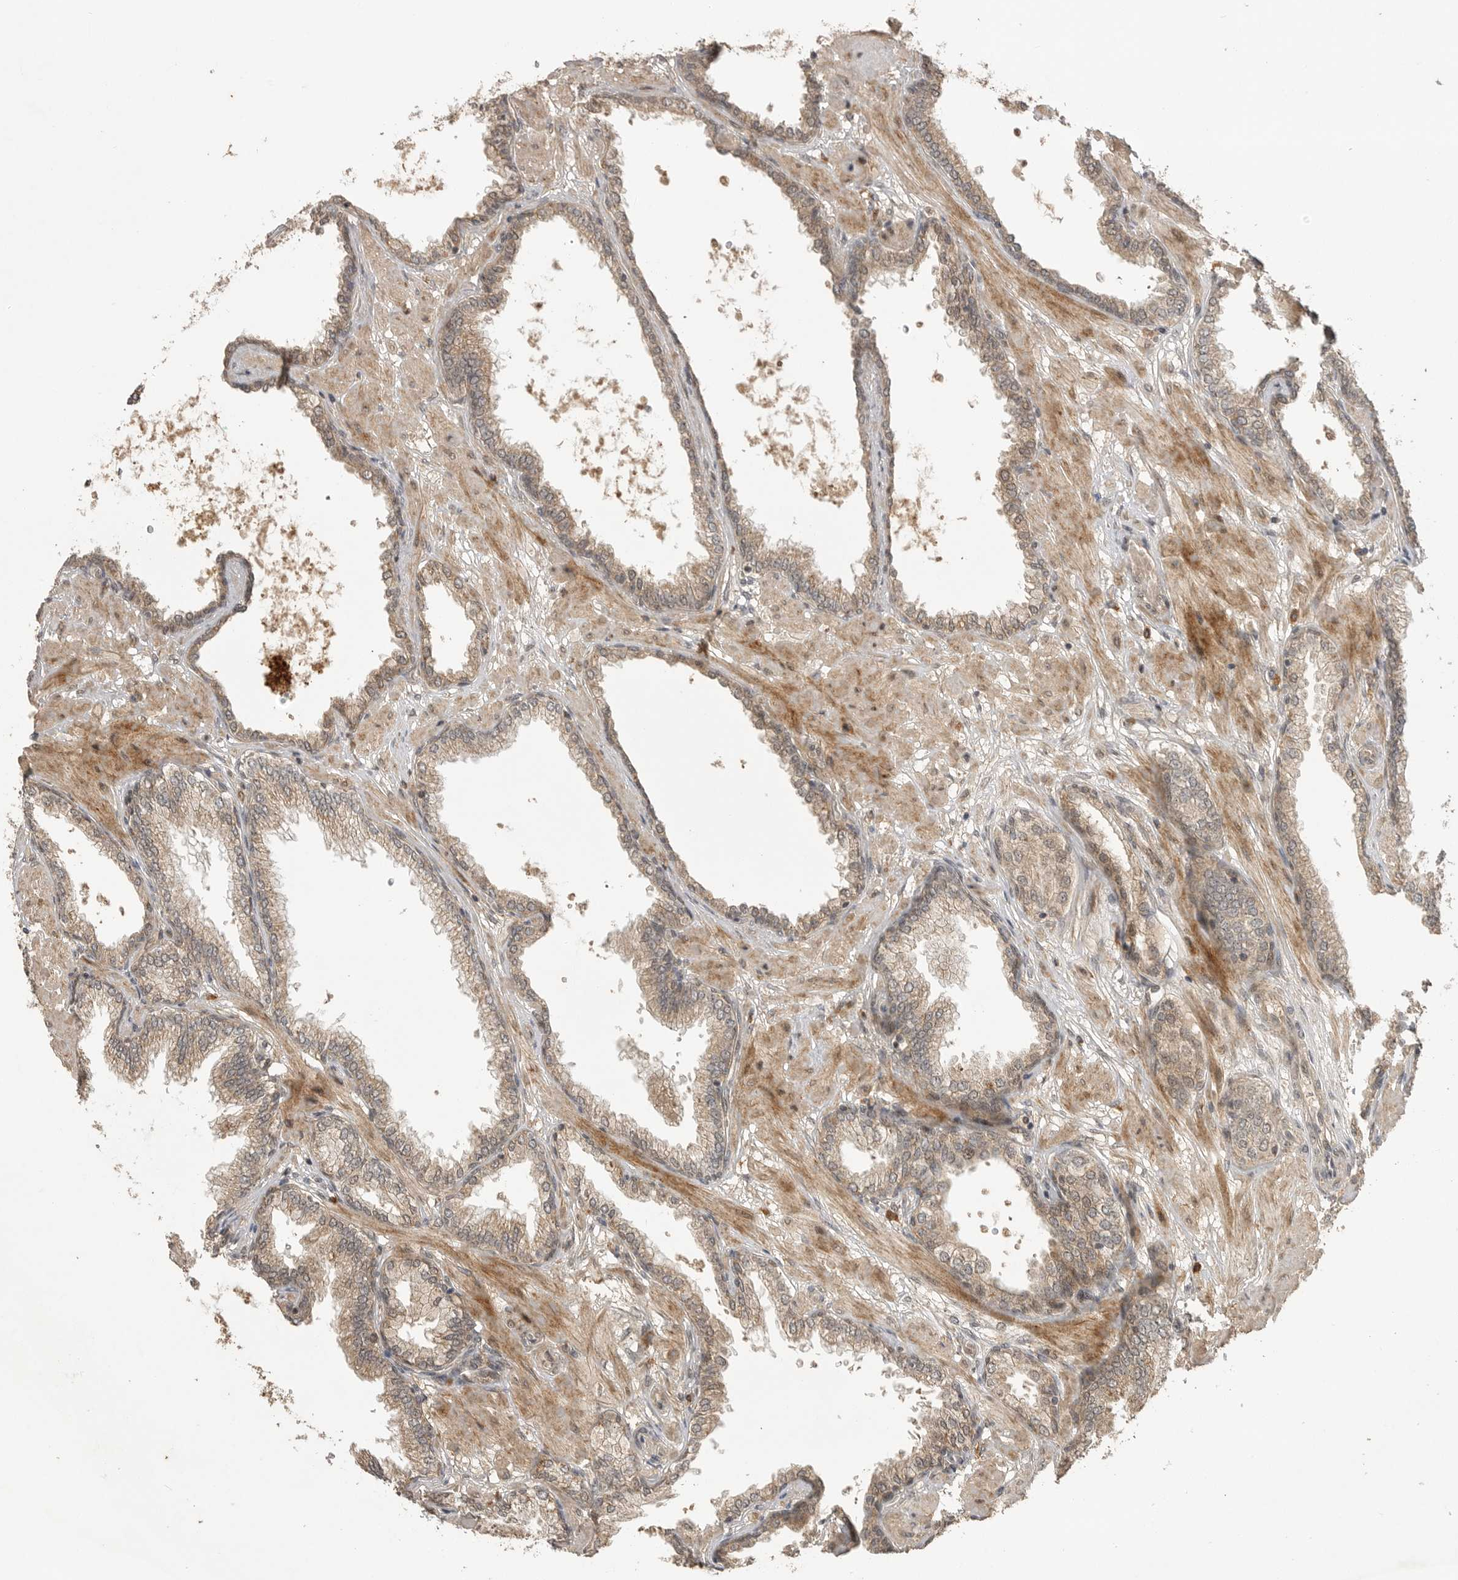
{"staining": {"intensity": "weak", "quantity": ">75%", "location": "cytoplasmic/membranous"}, "tissue": "prostate cancer", "cell_type": "Tumor cells", "image_type": "cancer", "snomed": [{"axis": "morphology", "description": "Adenocarcinoma, Low grade"}, {"axis": "topography", "description": "Prostate"}], "caption": "Prostate low-grade adenocarcinoma was stained to show a protein in brown. There is low levels of weak cytoplasmic/membranous positivity in approximately >75% of tumor cells. Nuclei are stained in blue.", "gene": "BOC", "patient": {"sex": "male", "age": 60}}